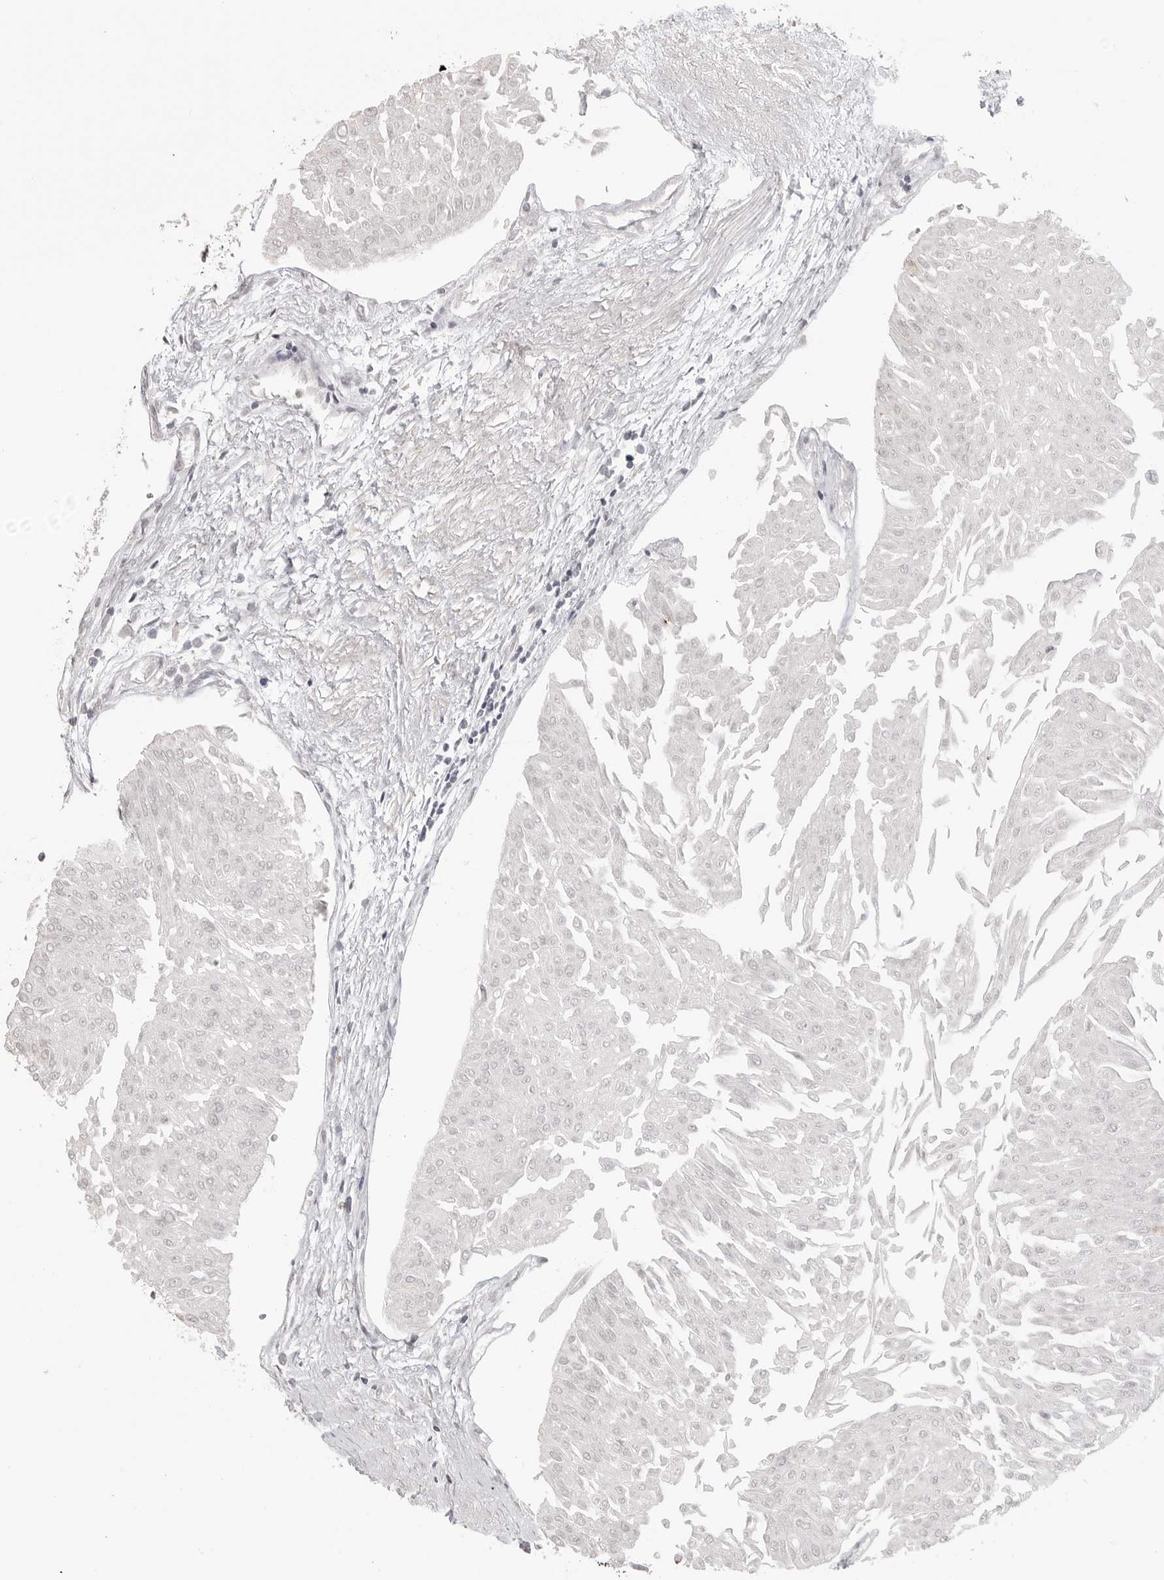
{"staining": {"intensity": "negative", "quantity": "none", "location": "none"}, "tissue": "urothelial cancer", "cell_type": "Tumor cells", "image_type": "cancer", "snomed": [{"axis": "morphology", "description": "Urothelial carcinoma, Low grade"}, {"axis": "topography", "description": "Urinary bladder"}], "caption": "Urothelial cancer was stained to show a protein in brown. There is no significant staining in tumor cells. (DAB (3,3'-diaminobenzidine) immunohistochemistry visualized using brightfield microscopy, high magnification).", "gene": "PRSS1", "patient": {"sex": "male", "age": 67}}